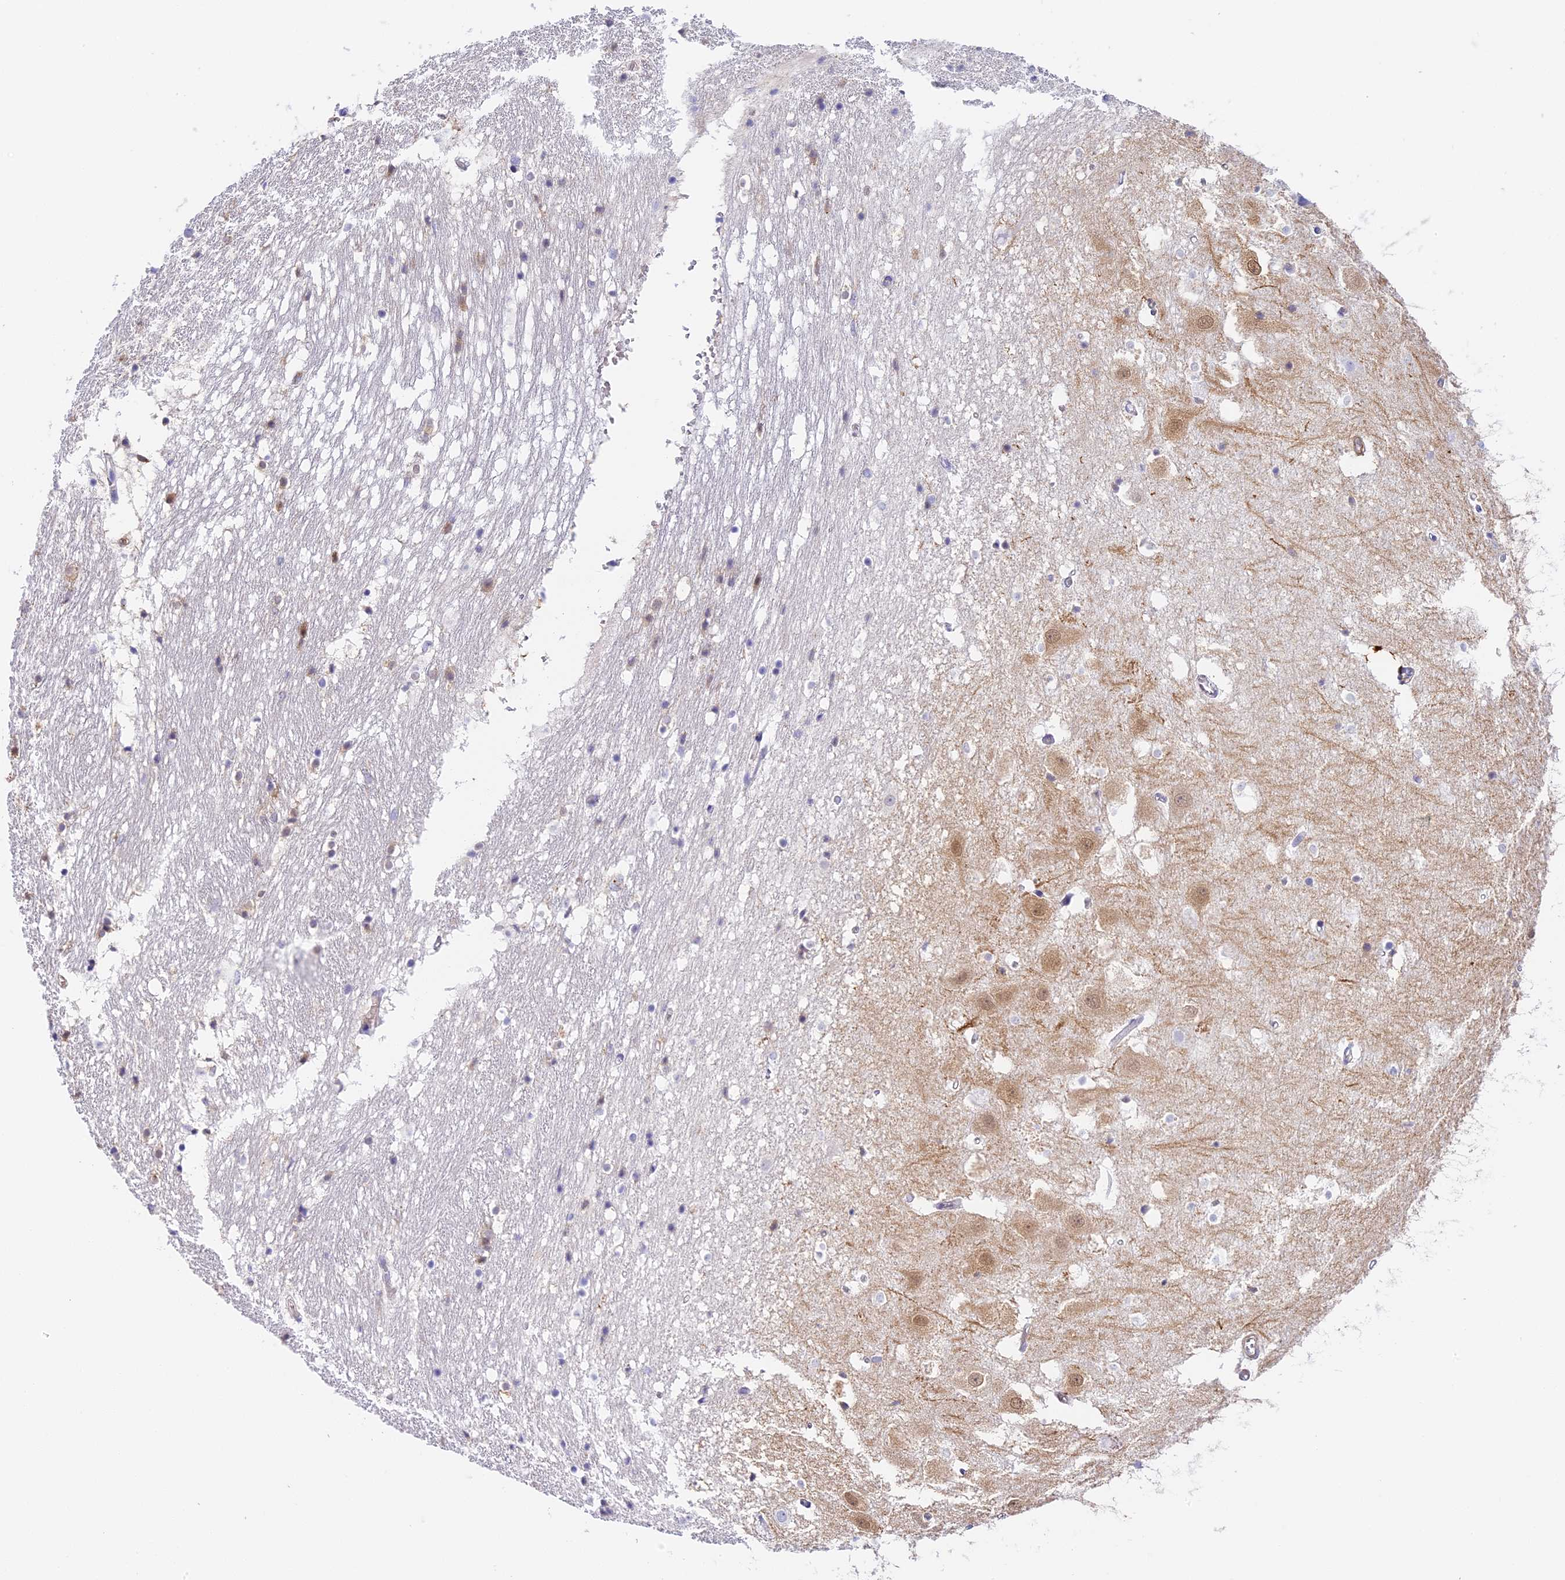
{"staining": {"intensity": "negative", "quantity": "none", "location": "none"}, "tissue": "hippocampus", "cell_type": "Glial cells", "image_type": "normal", "snomed": [{"axis": "morphology", "description": "Normal tissue, NOS"}, {"axis": "topography", "description": "Hippocampus"}], "caption": "This image is of normal hippocampus stained with immunohistochemistry to label a protein in brown with the nuclei are counter-stained blue. There is no positivity in glial cells. The staining was performed using DAB to visualize the protein expression in brown, while the nuclei were stained in blue with hematoxylin (Magnification: 20x).", "gene": "HOMER3", "patient": {"sex": "female", "age": 52}}